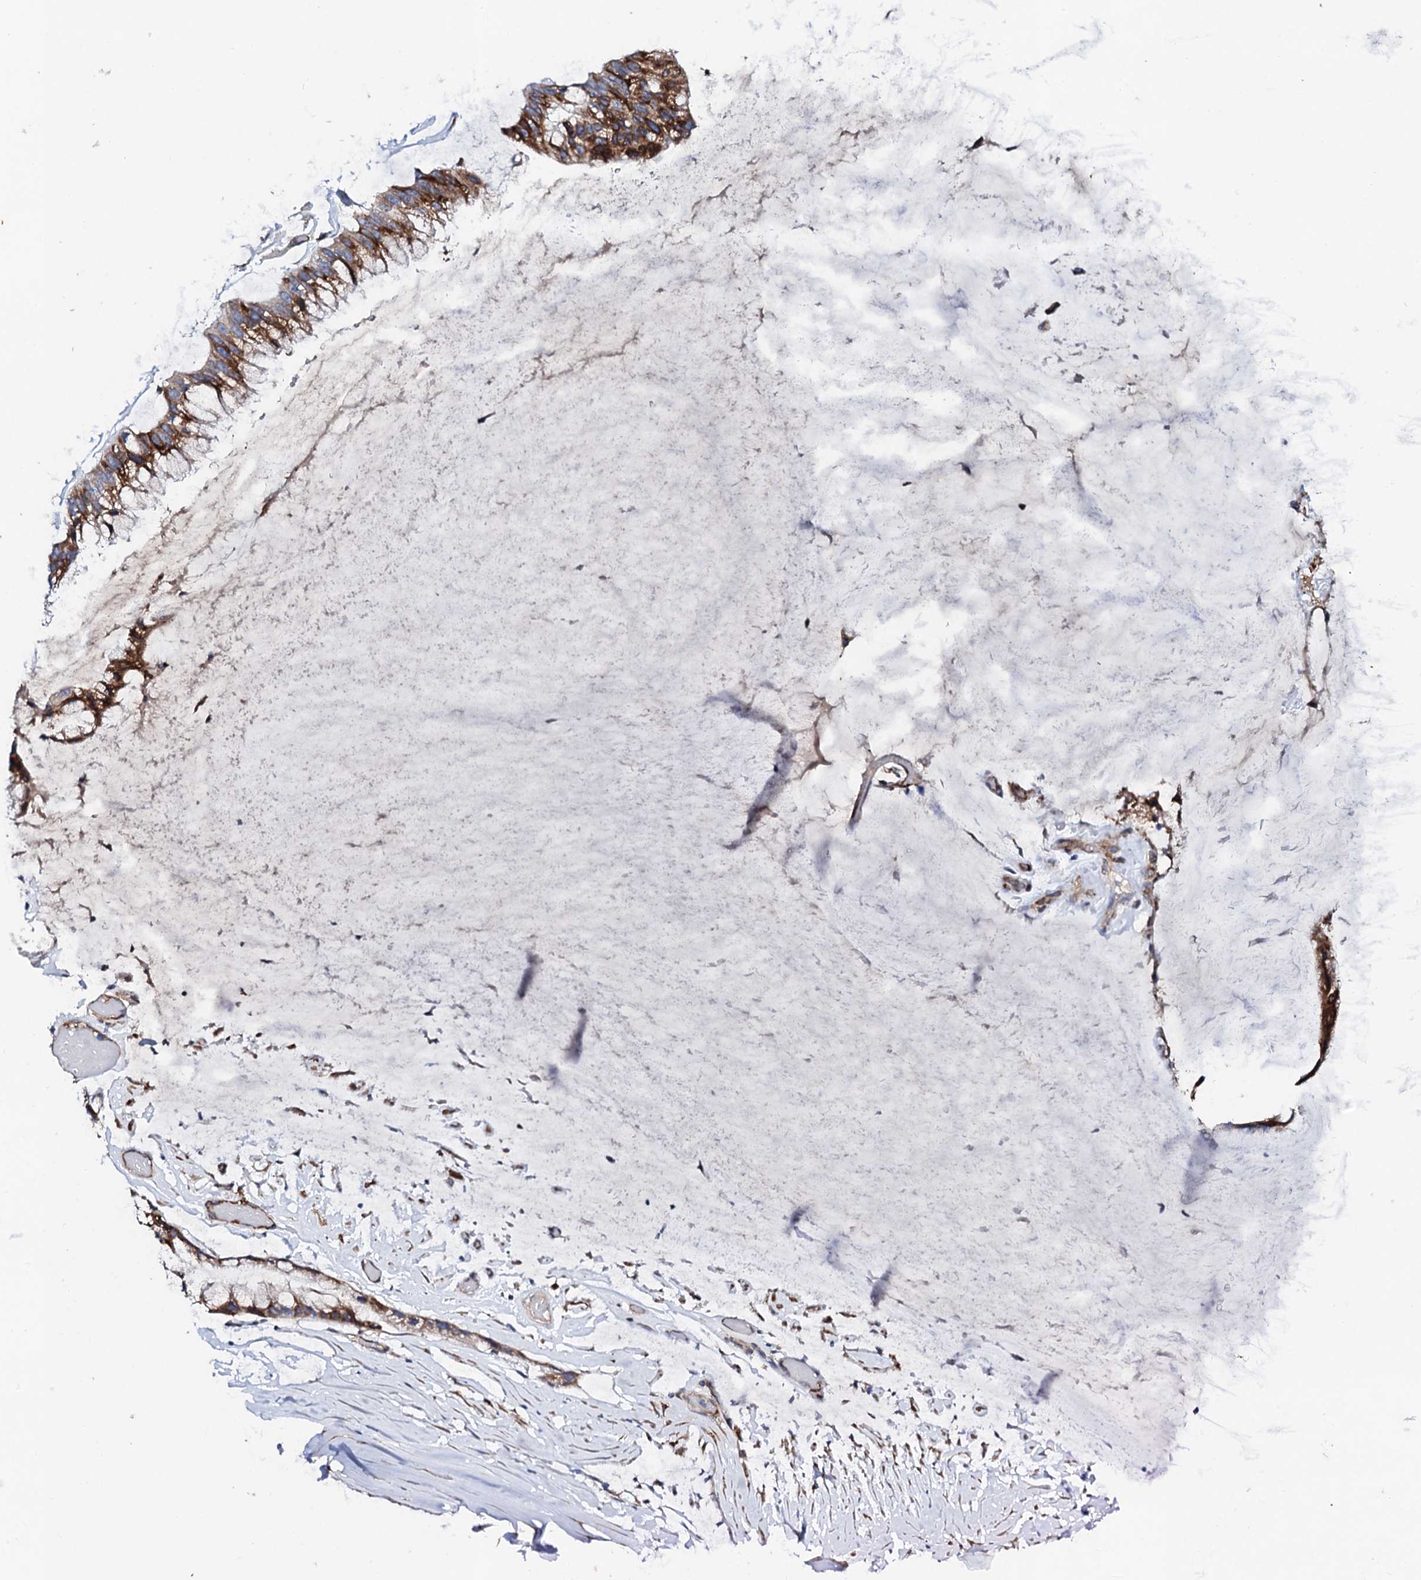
{"staining": {"intensity": "moderate", "quantity": ">75%", "location": "cytoplasmic/membranous"}, "tissue": "ovarian cancer", "cell_type": "Tumor cells", "image_type": "cancer", "snomed": [{"axis": "morphology", "description": "Cystadenocarcinoma, mucinous, NOS"}, {"axis": "topography", "description": "Ovary"}], "caption": "The immunohistochemical stain shows moderate cytoplasmic/membranous expression in tumor cells of ovarian cancer tissue.", "gene": "DBX1", "patient": {"sex": "female", "age": 39}}